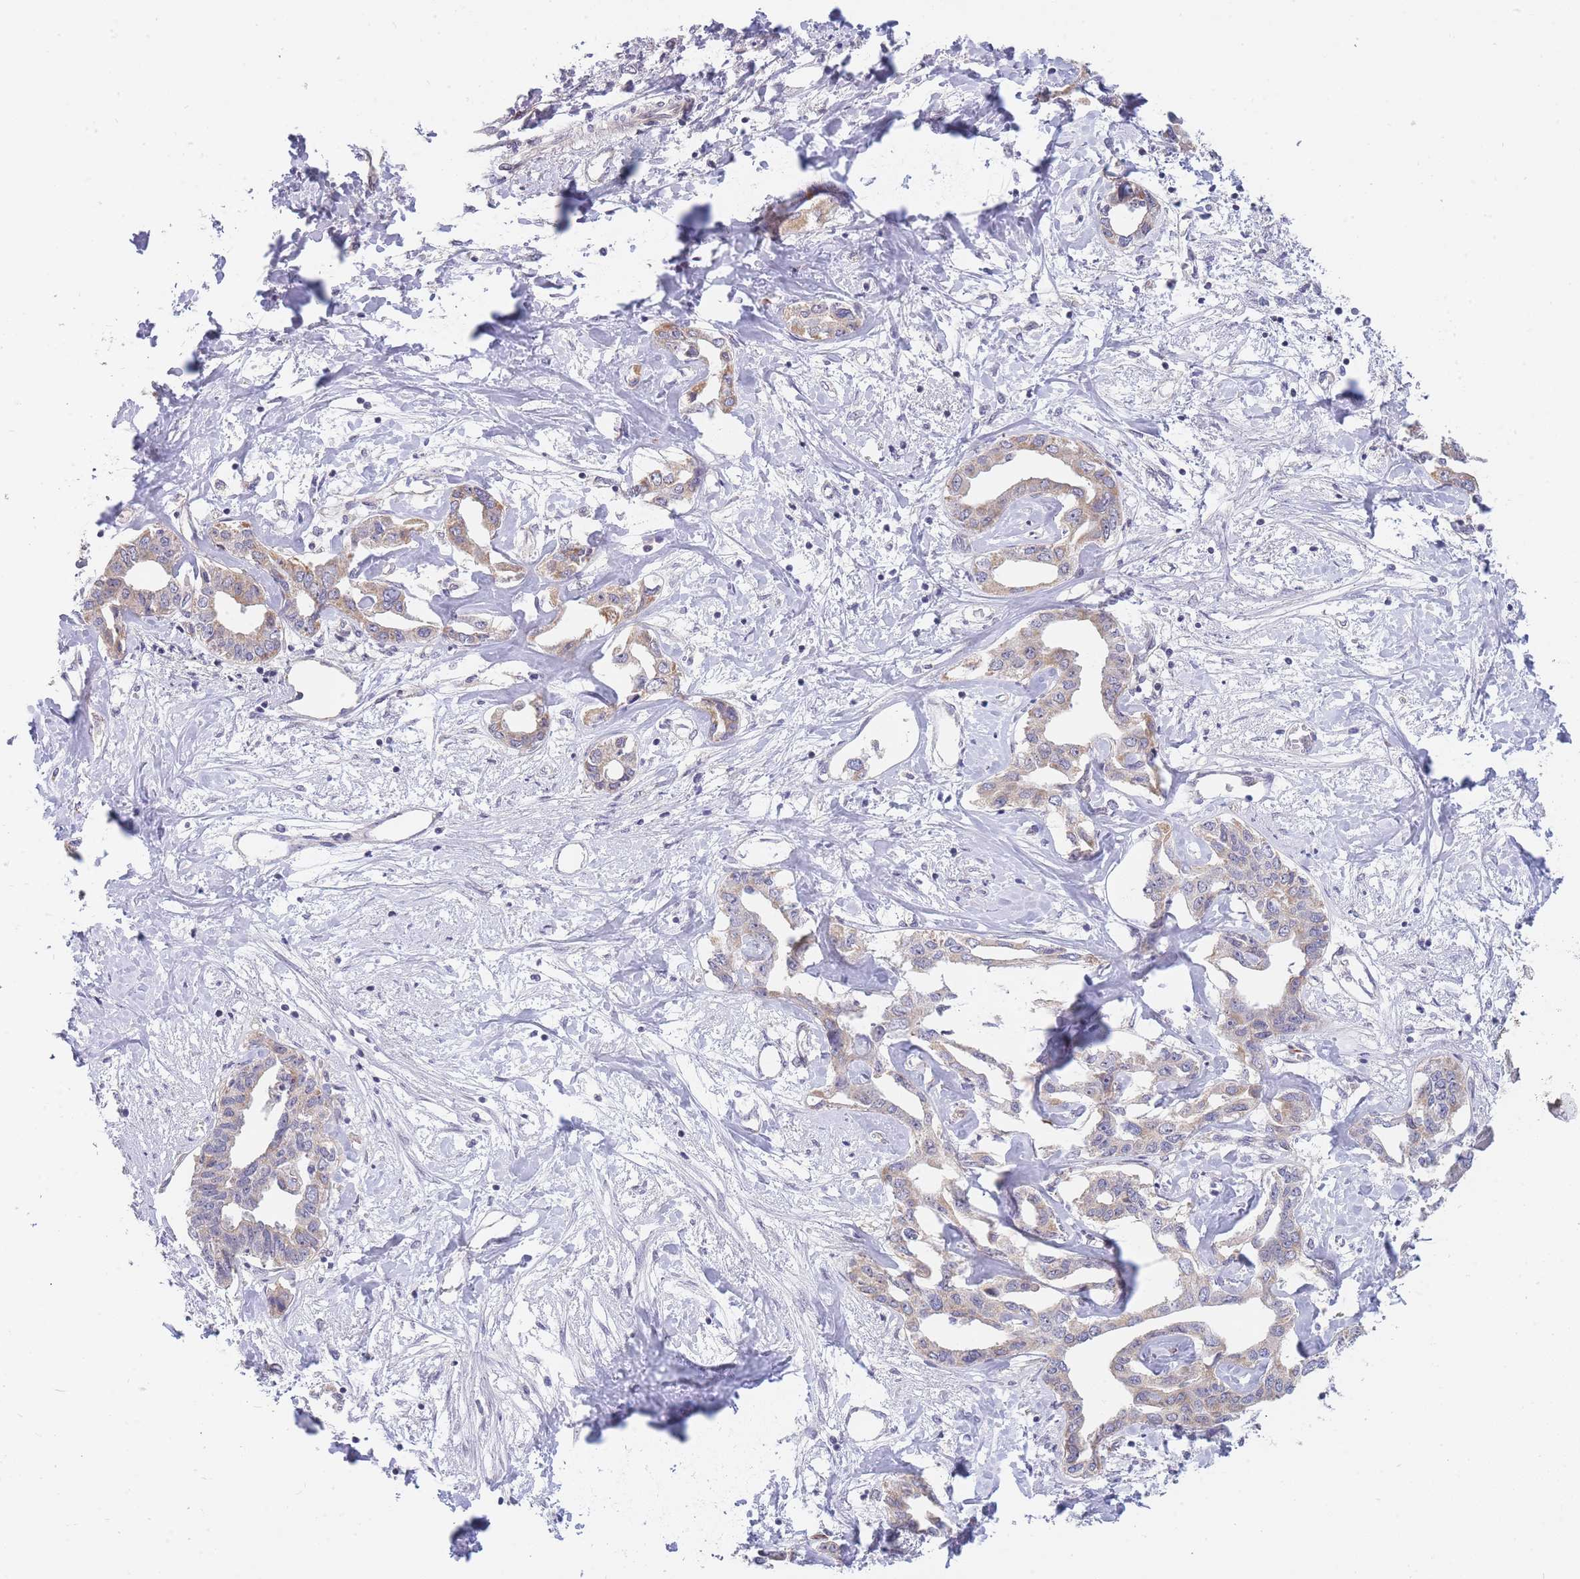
{"staining": {"intensity": "weak", "quantity": "25%-75%", "location": "cytoplasmic/membranous"}, "tissue": "liver cancer", "cell_type": "Tumor cells", "image_type": "cancer", "snomed": [{"axis": "morphology", "description": "Cholangiocarcinoma"}, {"axis": "topography", "description": "Liver"}], "caption": "DAB immunohistochemical staining of human liver cholangiocarcinoma demonstrates weak cytoplasmic/membranous protein staining in approximately 25%-75% of tumor cells.", "gene": "C19orf25", "patient": {"sex": "male", "age": 59}}